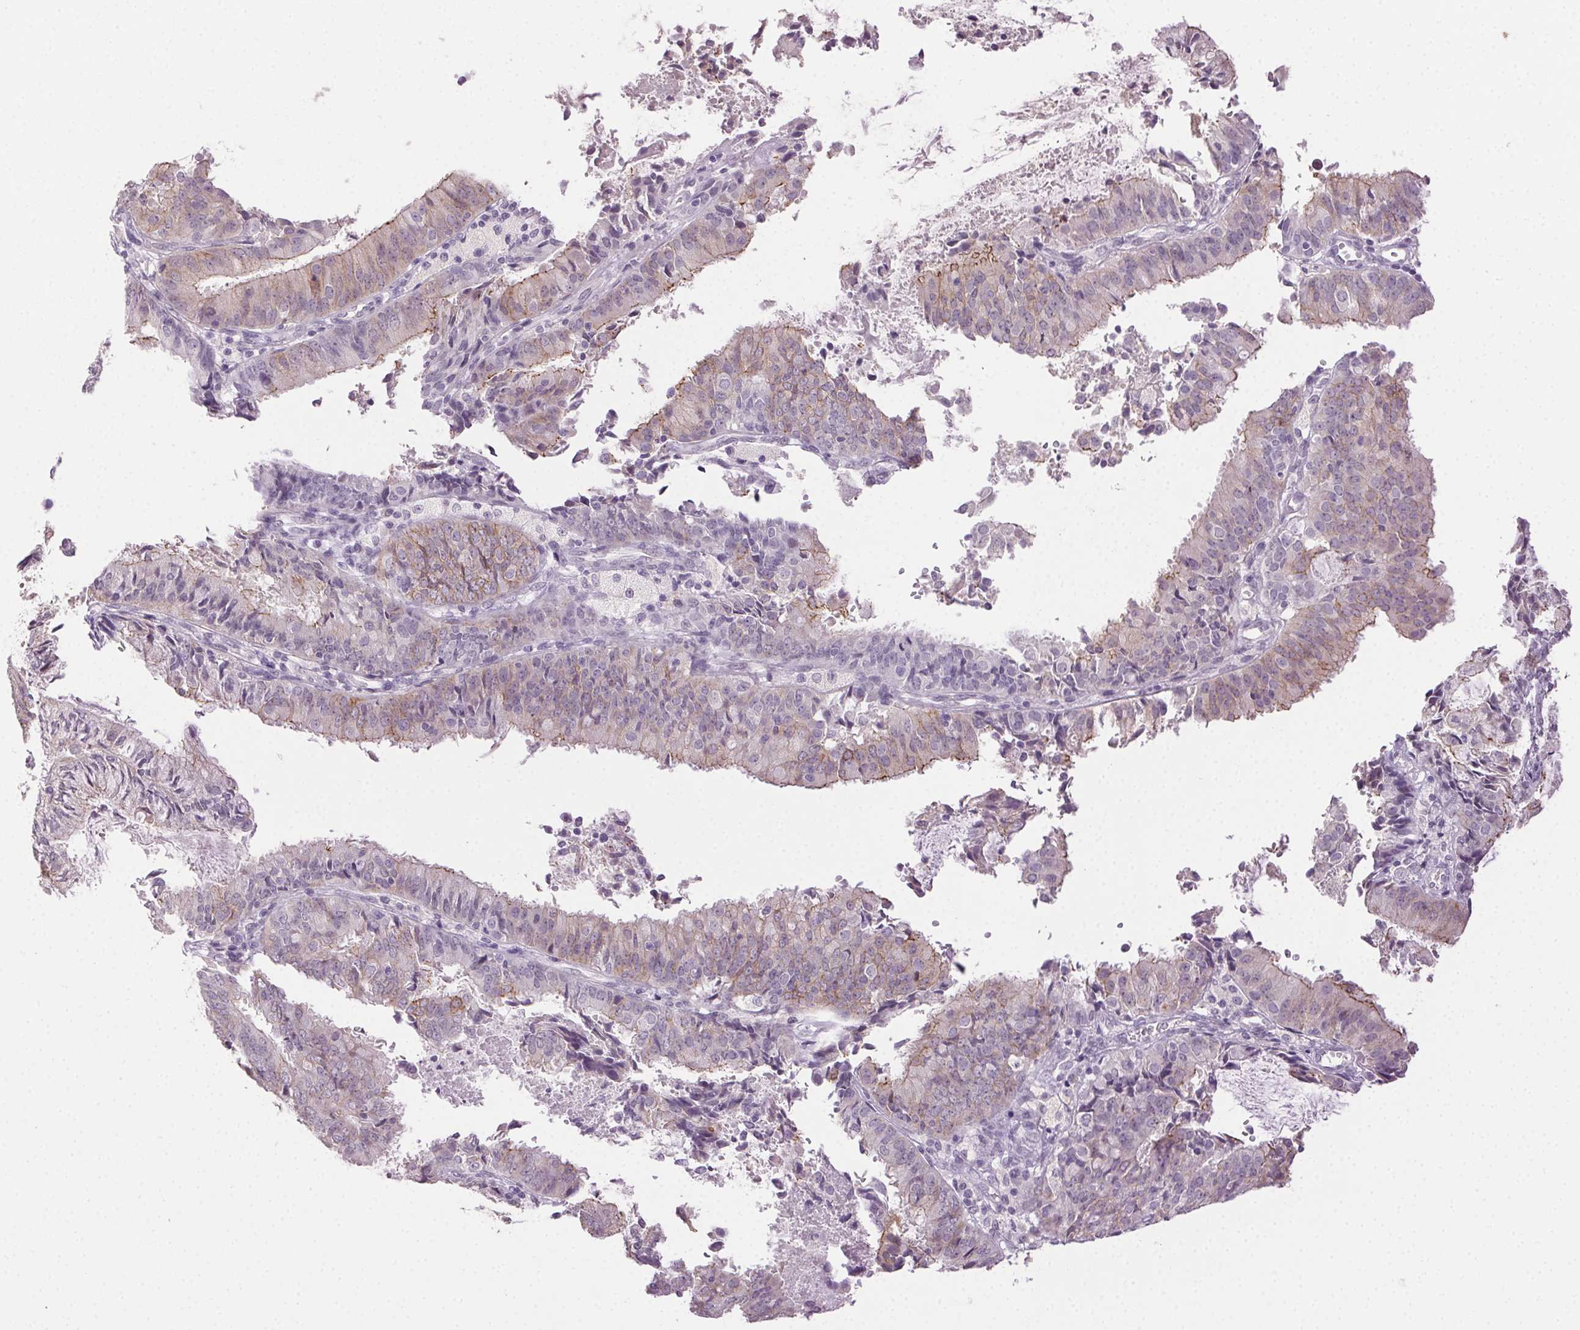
{"staining": {"intensity": "weak", "quantity": "<25%", "location": "cytoplasmic/membranous"}, "tissue": "endometrial cancer", "cell_type": "Tumor cells", "image_type": "cancer", "snomed": [{"axis": "morphology", "description": "Adenocarcinoma, NOS"}, {"axis": "topography", "description": "Endometrium"}], "caption": "Immunohistochemistry histopathology image of neoplastic tissue: human endometrial cancer stained with DAB (3,3'-diaminobenzidine) shows no significant protein staining in tumor cells.", "gene": "CLDN10", "patient": {"sex": "female", "age": 57}}